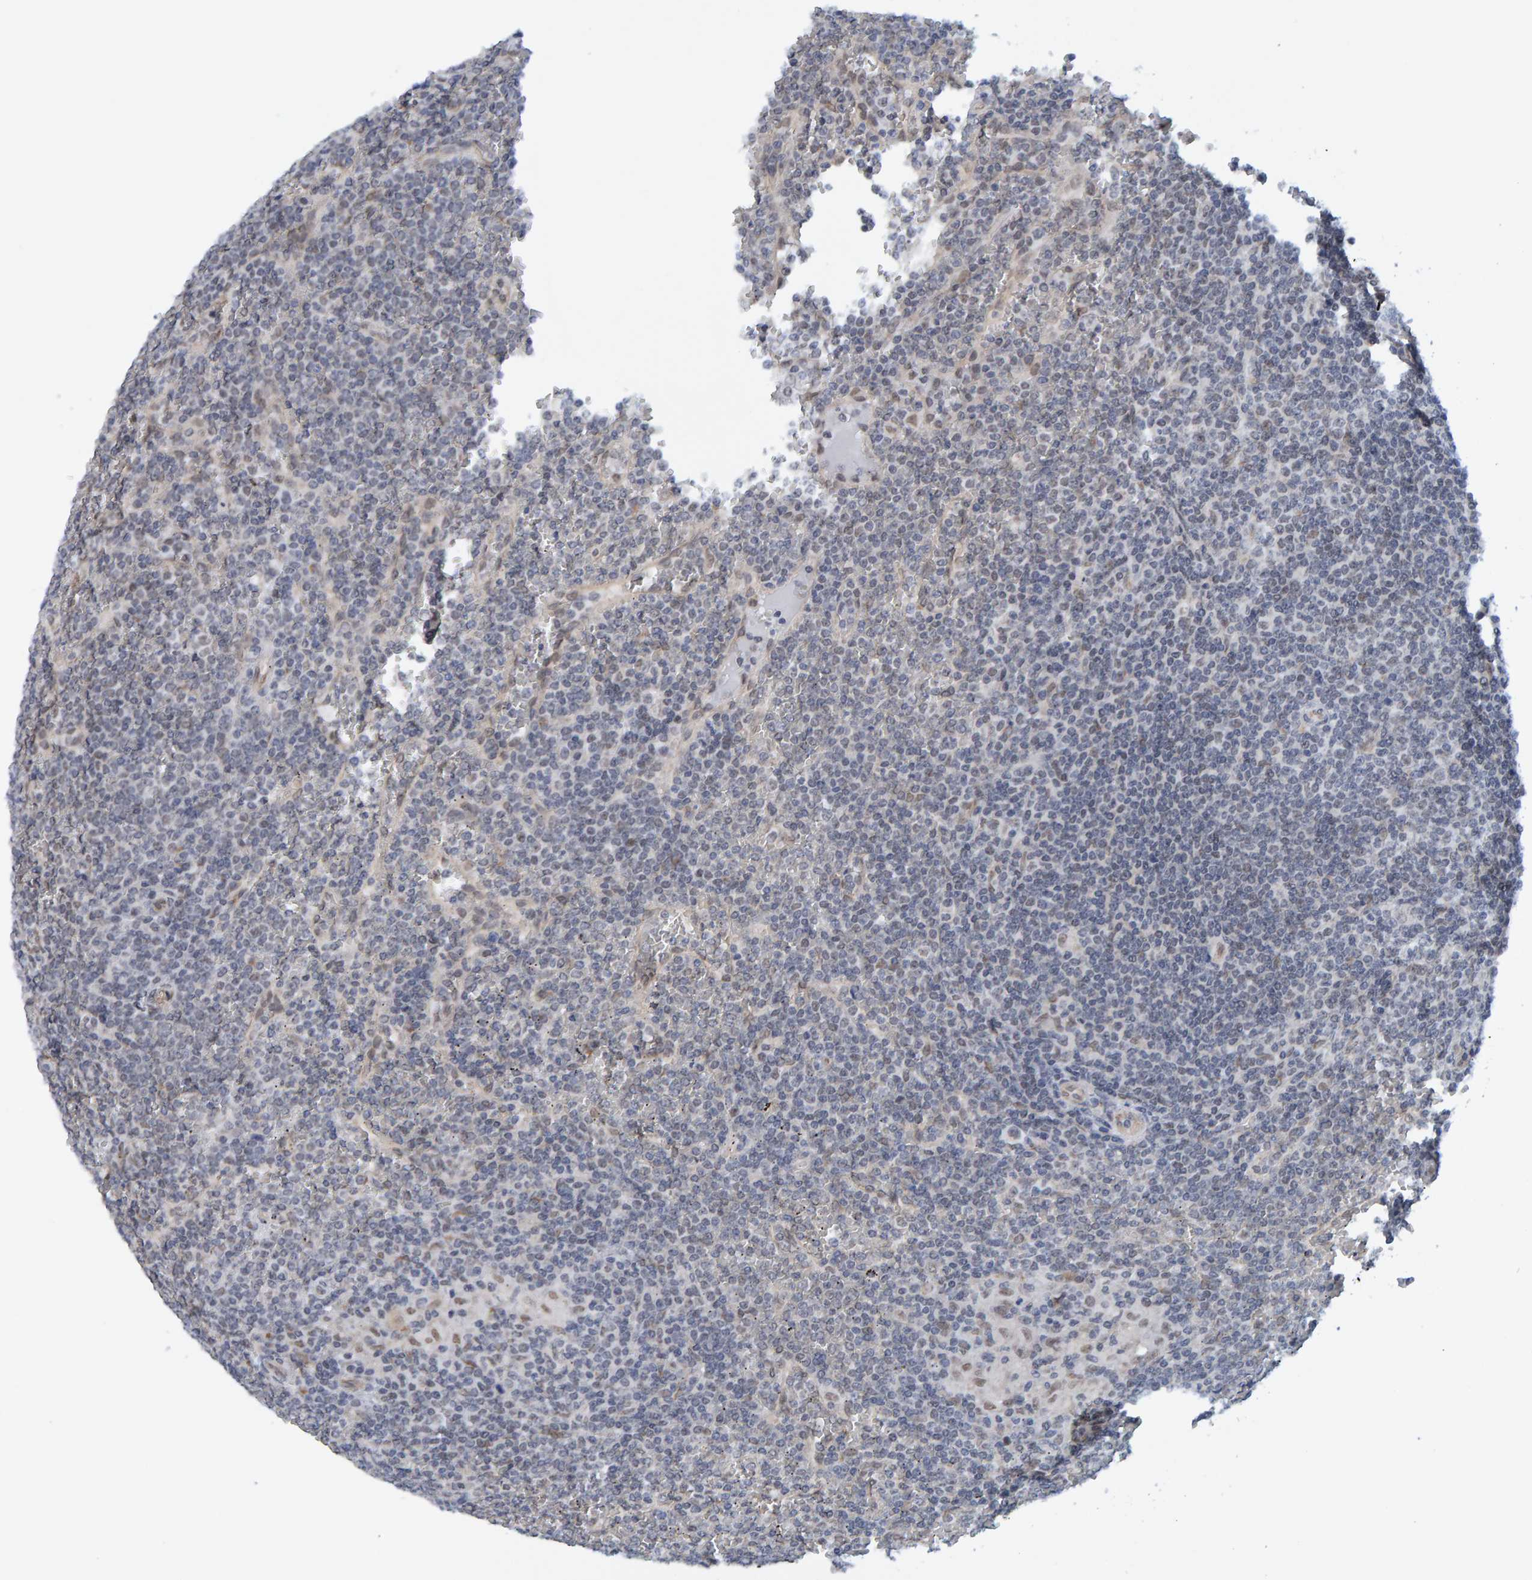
{"staining": {"intensity": "negative", "quantity": "none", "location": "none"}, "tissue": "lymphoma", "cell_type": "Tumor cells", "image_type": "cancer", "snomed": [{"axis": "morphology", "description": "Malignant lymphoma, non-Hodgkin's type, Low grade"}, {"axis": "topography", "description": "Spleen"}], "caption": "Histopathology image shows no significant protein staining in tumor cells of lymphoma.", "gene": "SCRN2", "patient": {"sex": "female", "age": 19}}